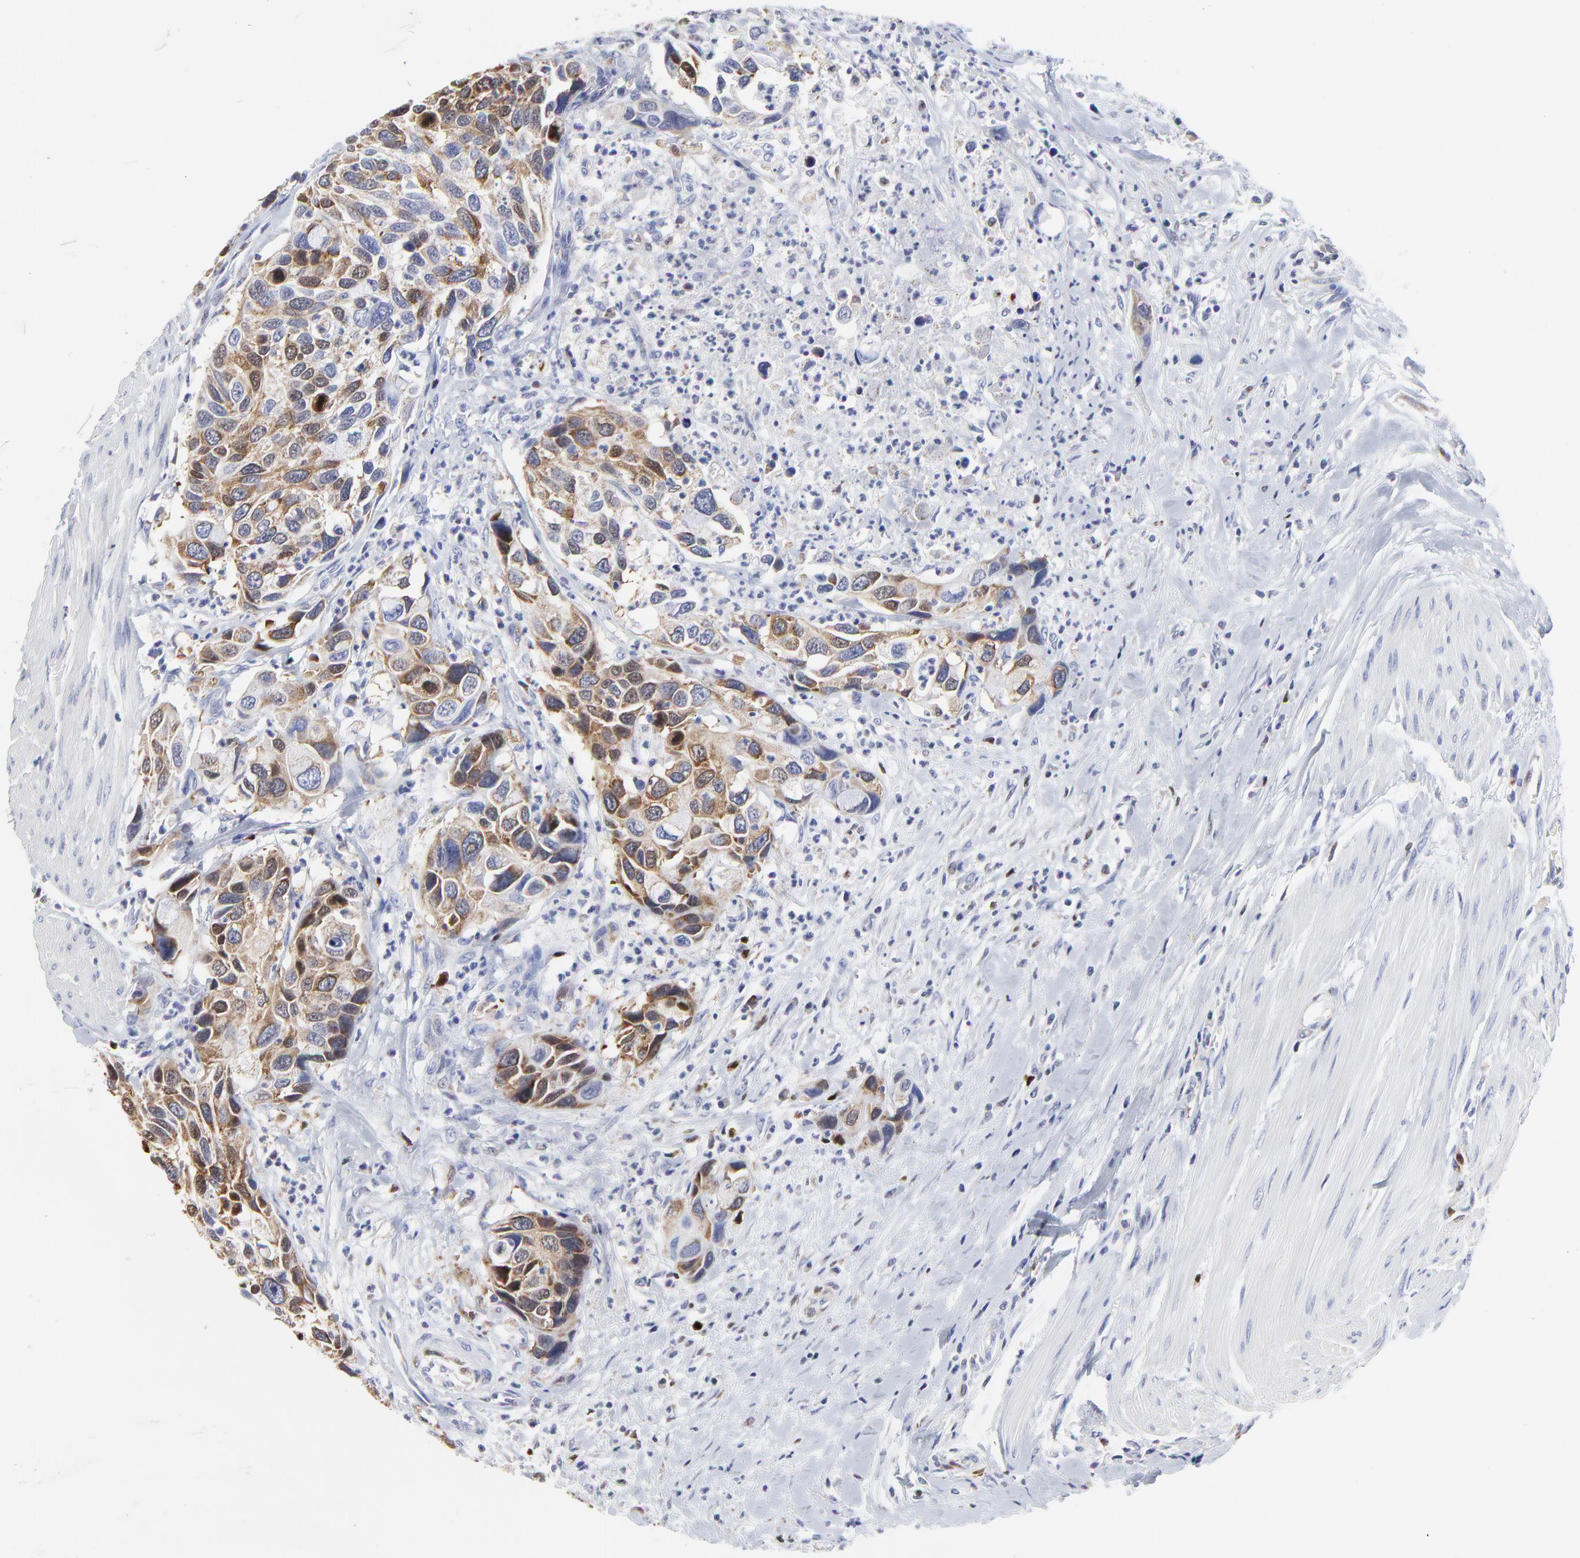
{"staining": {"intensity": "moderate", "quantity": ">75%", "location": "cytoplasmic/membranous,nuclear"}, "tissue": "urothelial cancer", "cell_type": "Tumor cells", "image_type": "cancer", "snomed": [{"axis": "morphology", "description": "Urothelial carcinoma, High grade"}, {"axis": "topography", "description": "Urinary bladder"}], "caption": "Urothelial cancer stained with a protein marker displays moderate staining in tumor cells.", "gene": "NCAPH", "patient": {"sex": "male", "age": 66}}